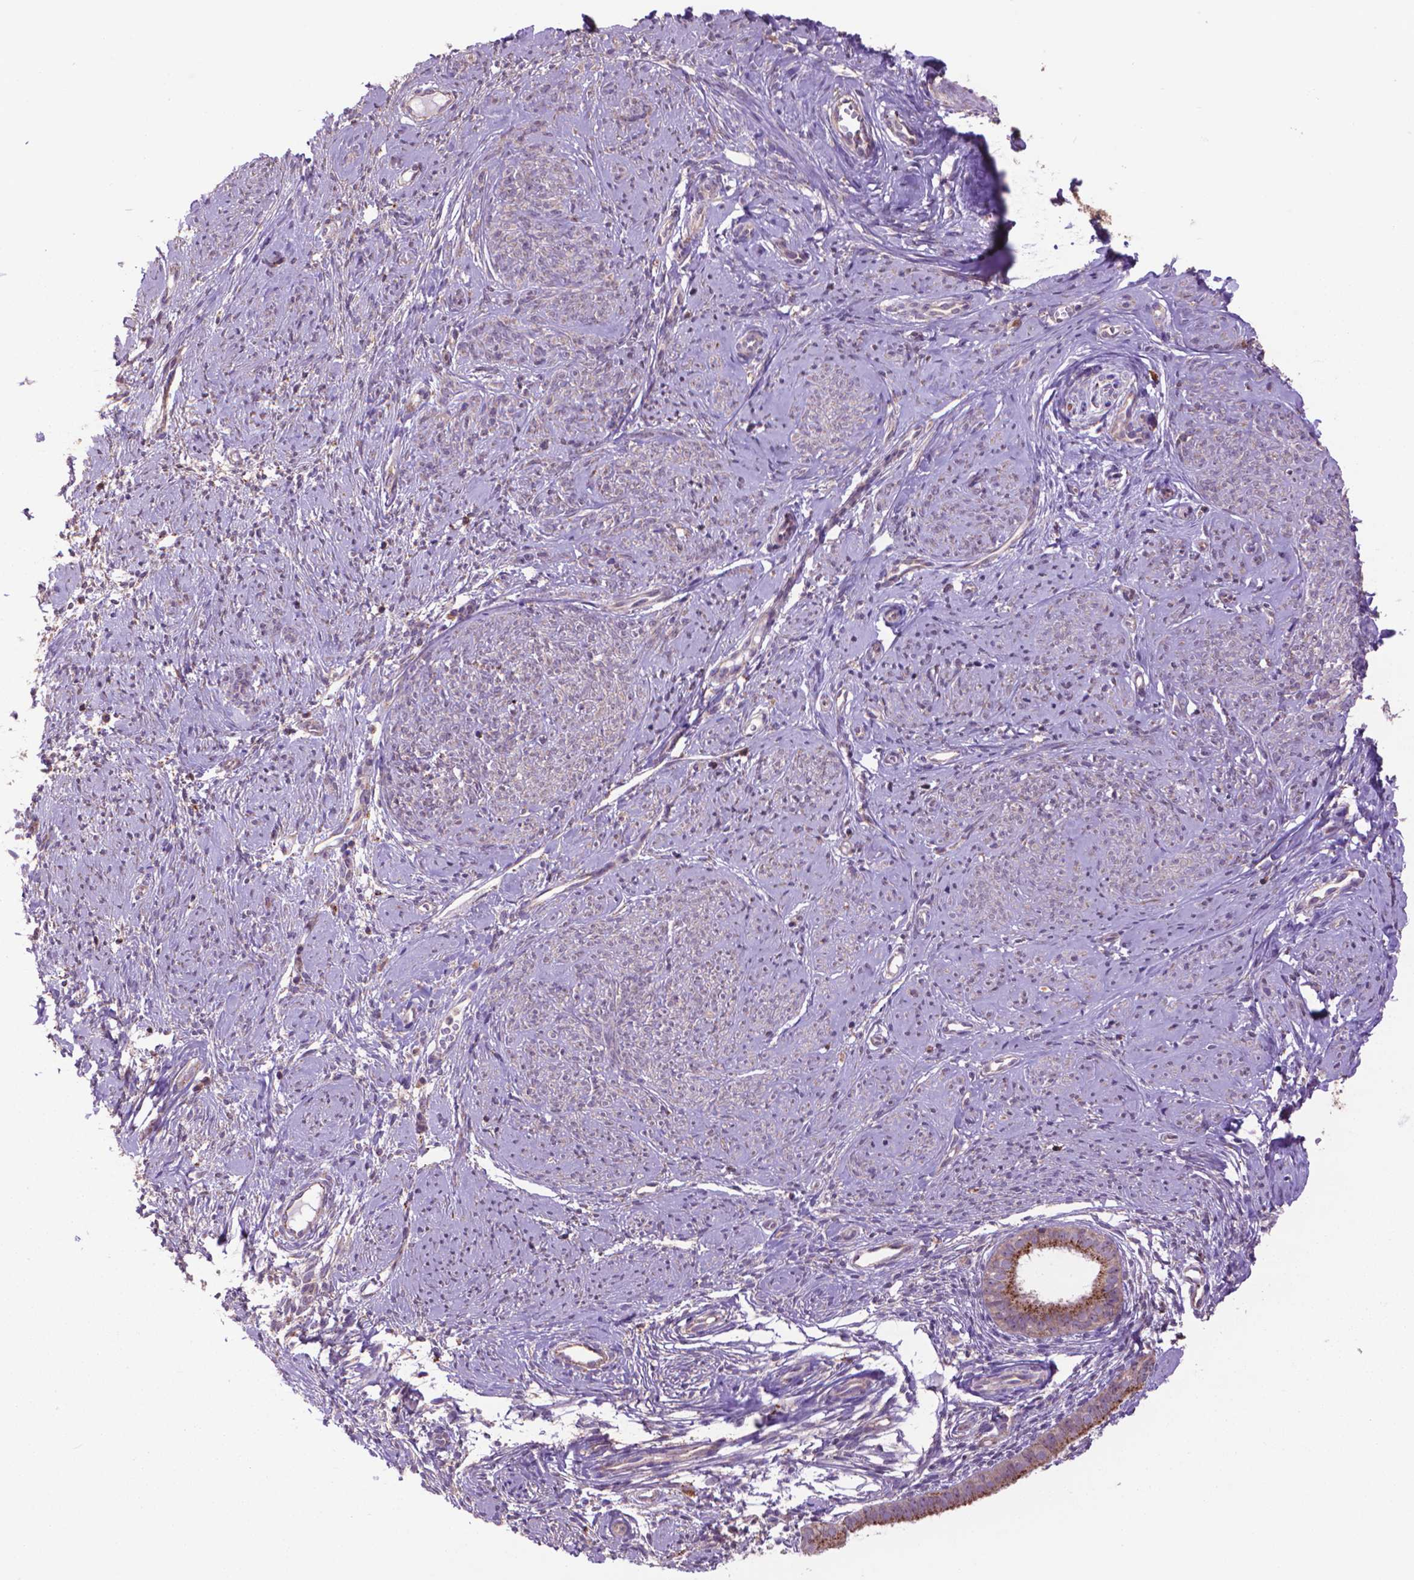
{"staining": {"intensity": "moderate", "quantity": "25%-75%", "location": "cytoplasmic/membranous"}, "tissue": "smooth muscle", "cell_type": "Smooth muscle cells", "image_type": "normal", "snomed": [{"axis": "morphology", "description": "Normal tissue, NOS"}, {"axis": "topography", "description": "Smooth muscle"}], "caption": "A high-resolution histopathology image shows immunohistochemistry staining of normal smooth muscle, which shows moderate cytoplasmic/membranous expression in about 25%-75% of smooth muscle cells. The staining was performed using DAB (3,3'-diaminobenzidine), with brown indicating positive protein expression. Nuclei are stained blue with hematoxylin.", "gene": "GLB1", "patient": {"sex": "female", "age": 48}}